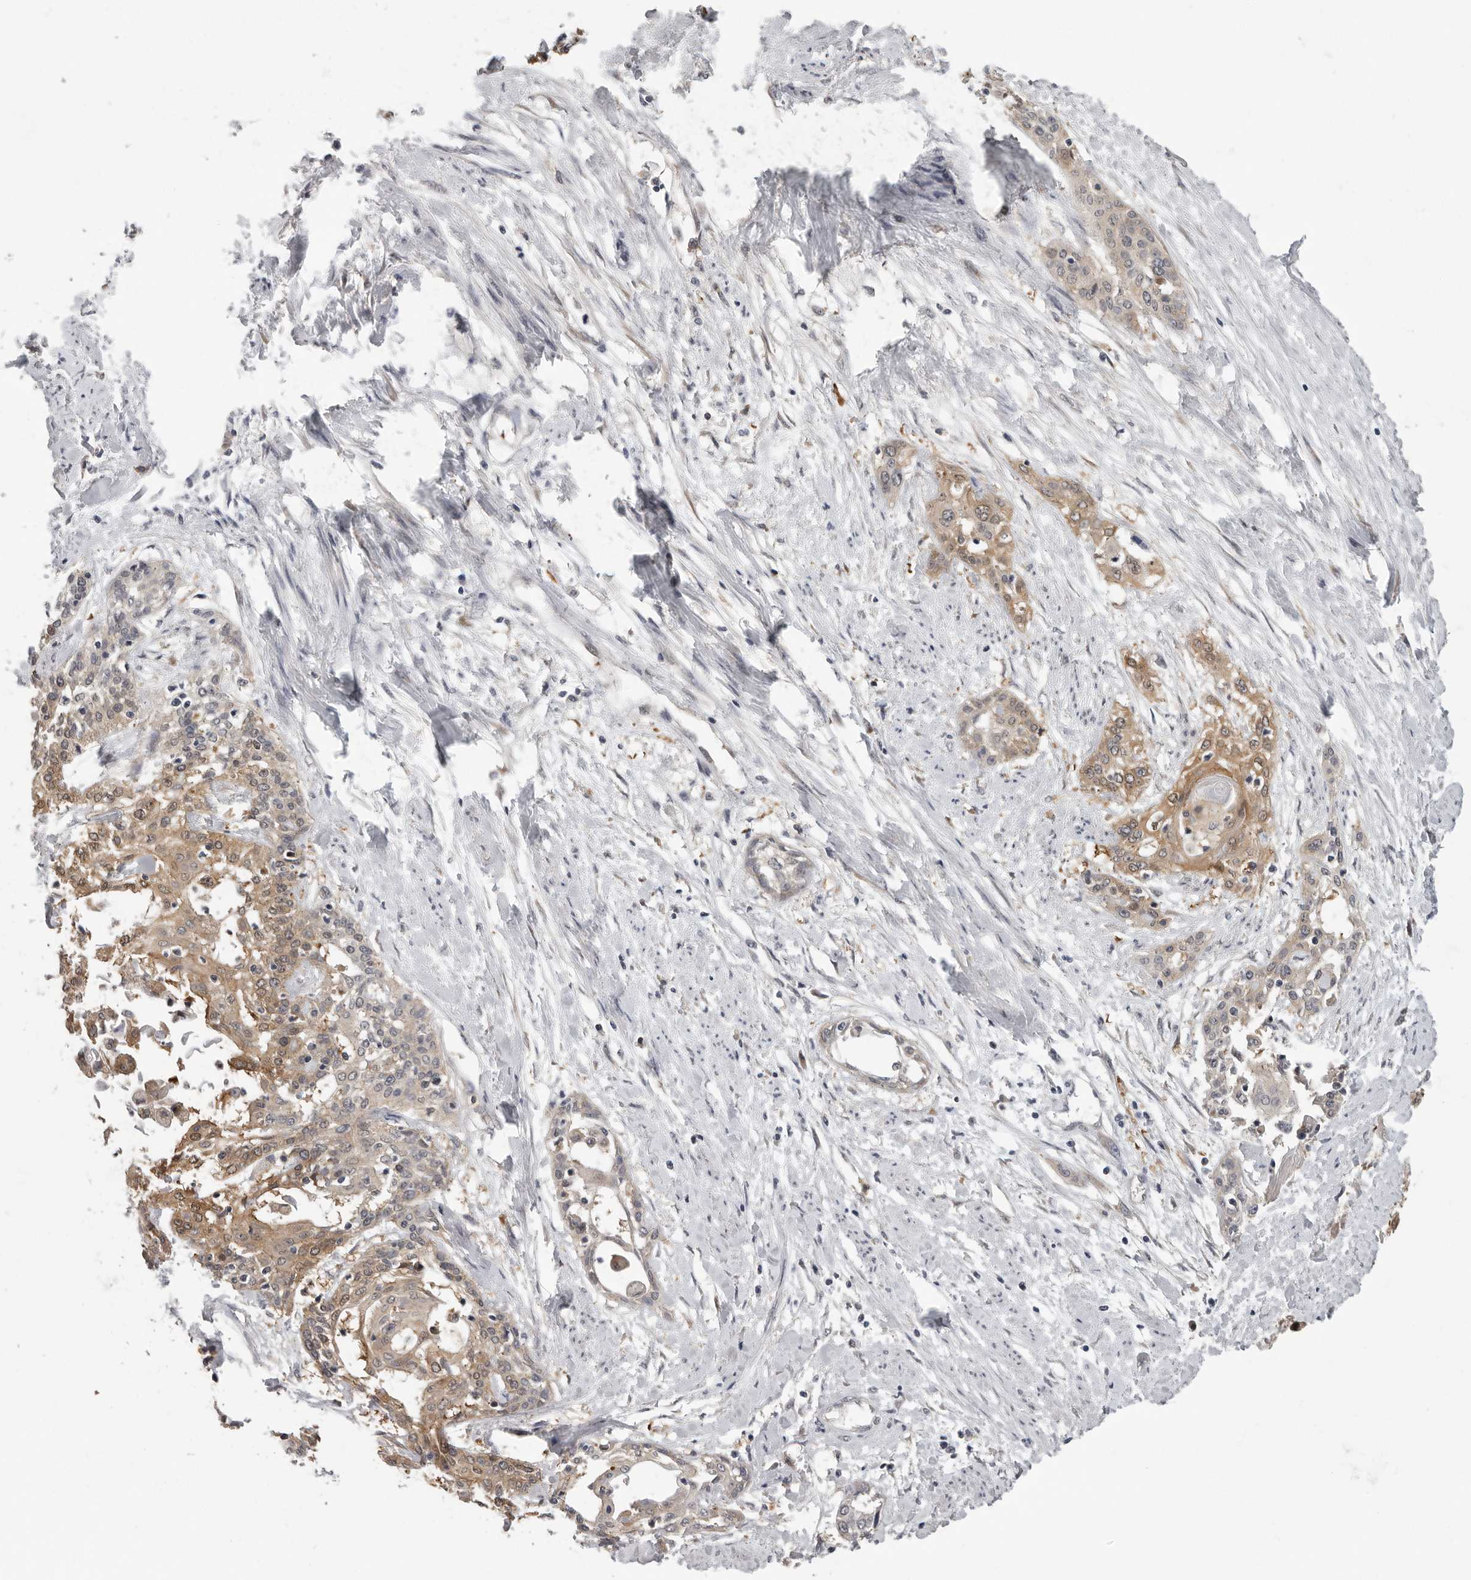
{"staining": {"intensity": "moderate", "quantity": "25%-75%", "location": "cytoplasmic/membranous"}, "tissue": "cervical cancer", "cell_type": "Tumor cells", "image_type": "cancer", "snomed": [{"axis": "morphology", "description": "Squamous cell carcinoma, NOS"}, {"axis": "topography", "description": "Cervix"}], "caption": "High-magnification brightfield microscopy of cervical squamous cell carcinoma stained with DAB (3,3'-diaminobenzidine) (brown) and counterstained with hematoxylin (blue). tumor cells exhibit moderate cytoplasmic/membranous staining is present in about25%-75% of cells.", "gene": "RALGPS2", "patient": {"sex": "female", "age": 57}}